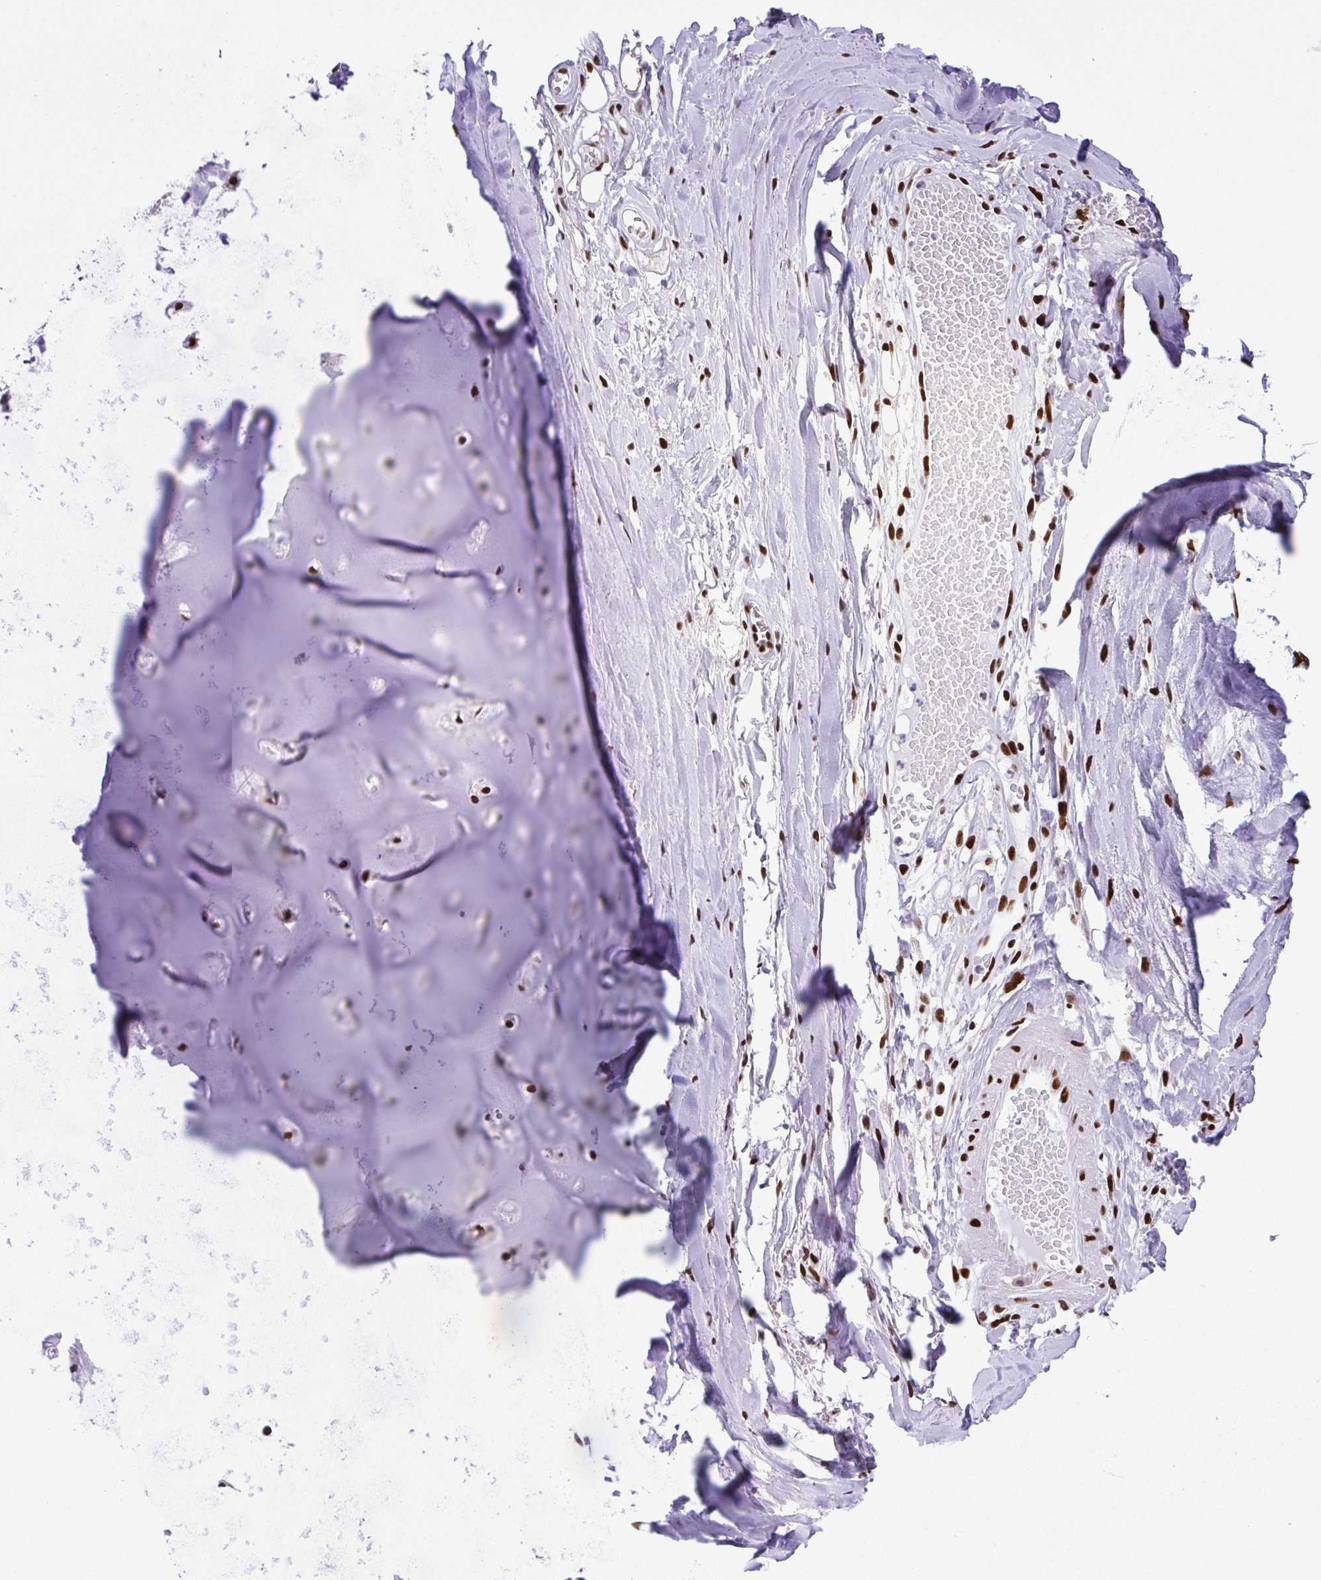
{"staining": {"intensity": "strong", "quantity": ">75%", "location": "nuclear"}, "tissue": "adipose tissue", "cell_type": "Adipocytes", "image_type": "normal", "snomed": [{"axis": "morphology", "description": "Normal tissue, NOS"}, {"axis": "topography", "description": "Cartilage tissue"}, {"axis": "topography", "description": "Nasopharynx"}, {"axis": "topography", "description": "Thyroid gland"}], "caption": "A brown stain shows strong nuclear staining of a protein in adipocytes of benign adipose tissue.", "gene": "TRIM28", "patient": {"sex": "male", "age": 63}}